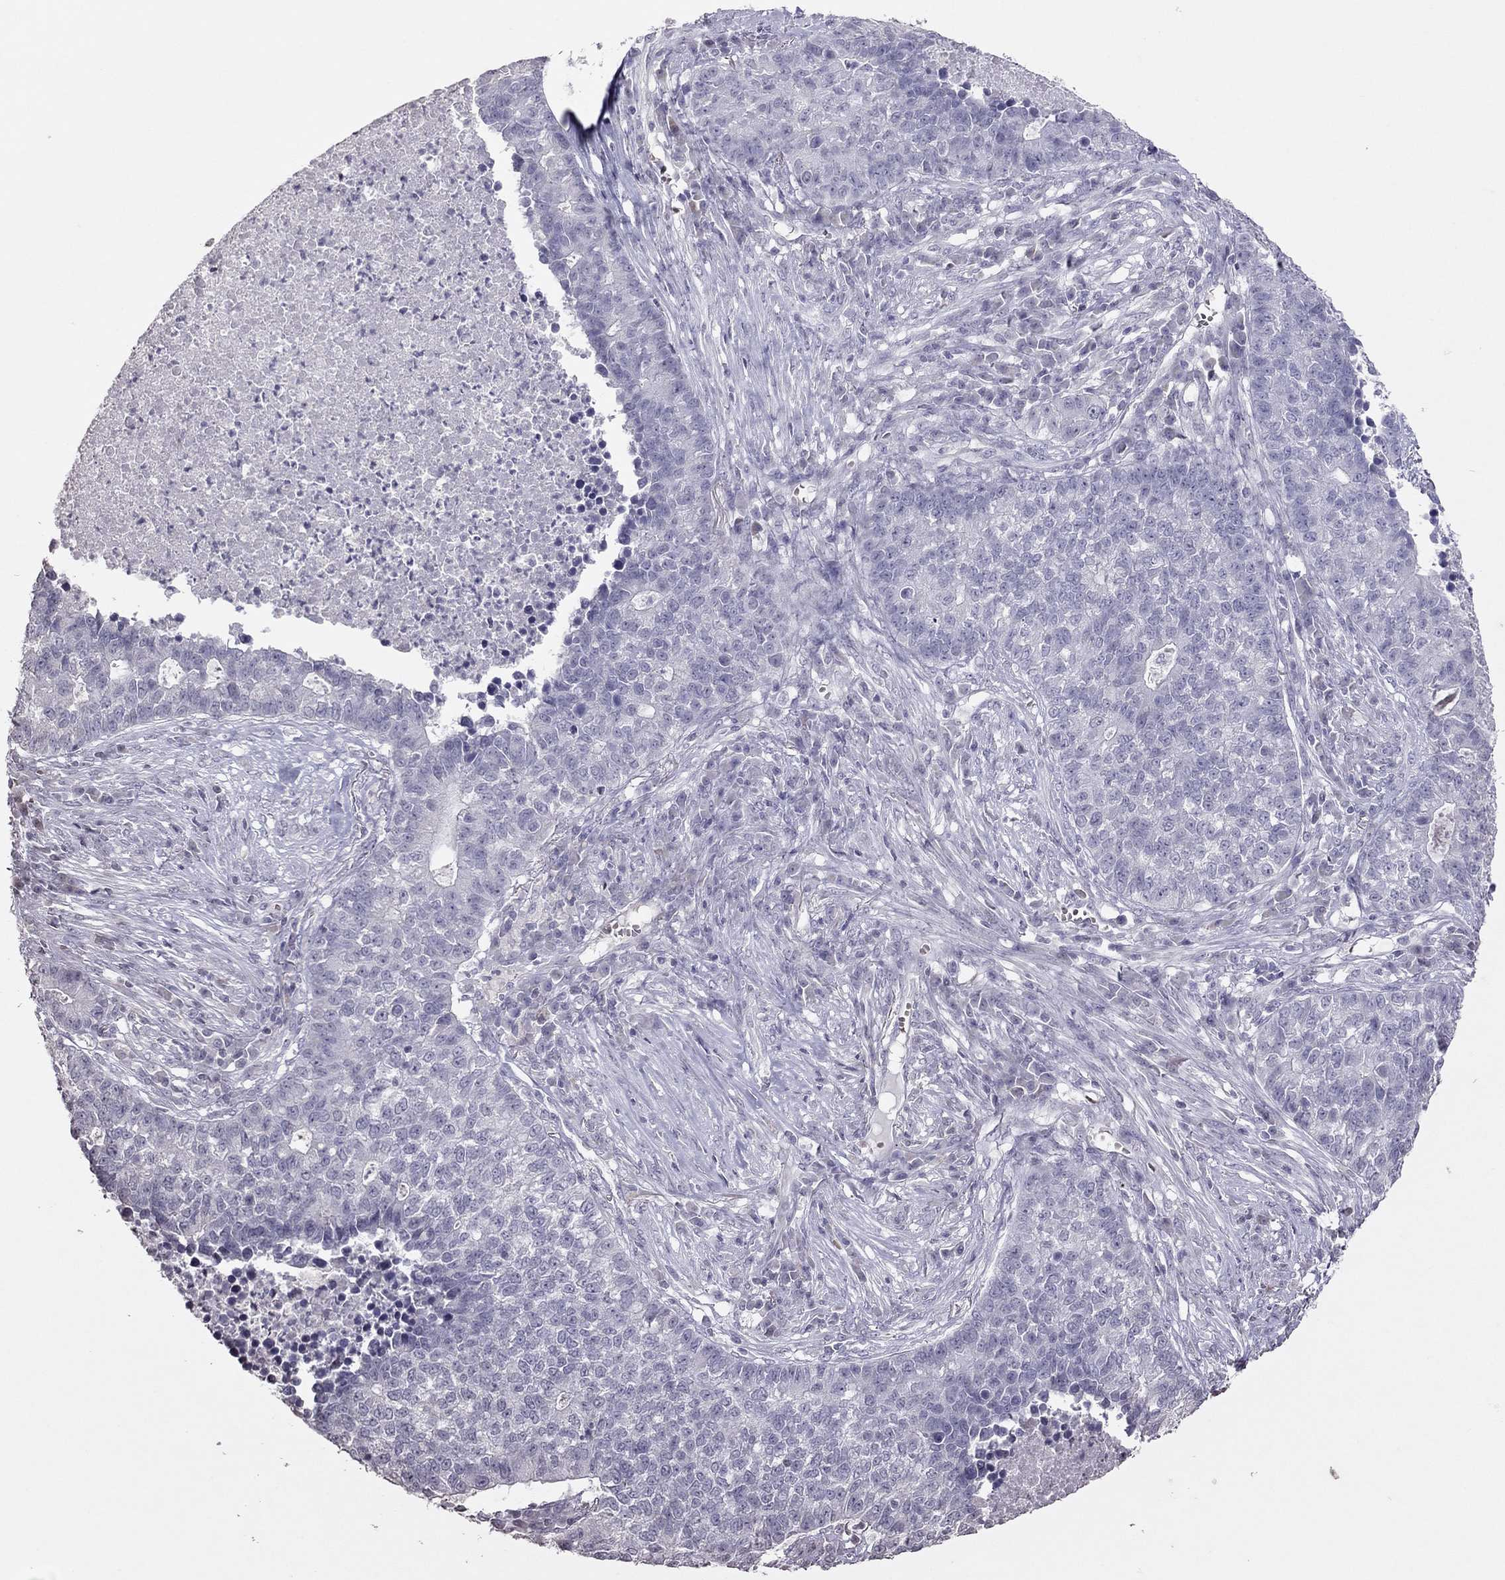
{"staining": {"intensity": "negative", "quantity": "none", "location": "none"}, "tissue": "lung cancer", "cell_type": "Tumor cells", "image_type": "cancer", "snomed": [{"axis": "morphology", "description": "Adenocarcinoma, NOS"}, {"axis": "topography", "description": "Lung"}], "caption": "Tumor cells show no significant expression in adenocarcinoma (lung).", "gene": "TSHB", "patient": {"sex": "male", "age": 57}}